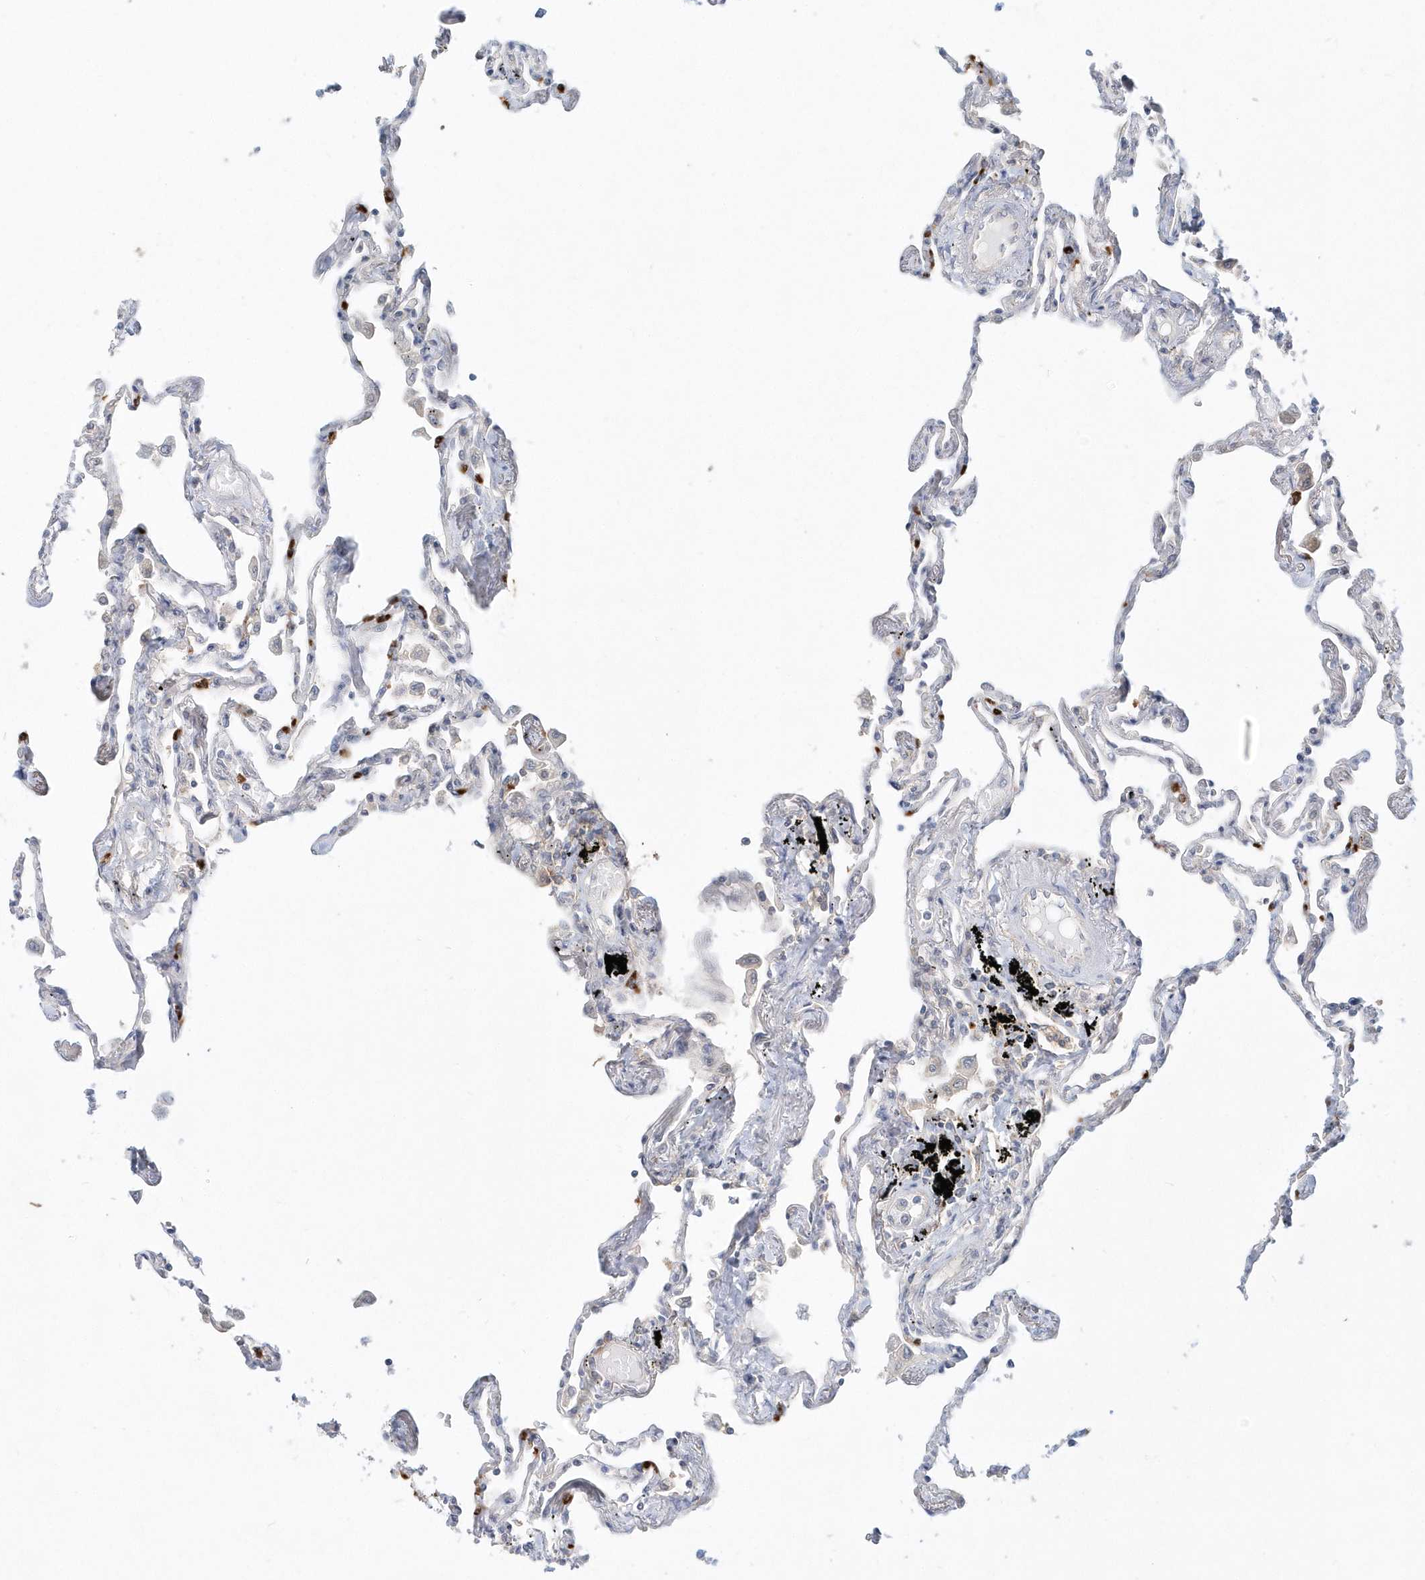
{"staining": {"intensity": "negative", "quantity": "none", "location": "none"}, "tissue": "lung", "cell_type": "Alveolar cells", "image_type": "normal", "snomed": [{"axis": "morphology", "description": "Normal tissue, NOS"}, {"axis": "topography", "description": "Lung"}], "caption": "Alveolar cells show no significant expression in normal lung. Brightfield microscopy of immunohistochemistry stained with DAB (3,3'-diaminobenzidine) (brown) and hematoxylin (blue), captured at high magnification.", "gene": "RNF7", "patient": {"sex": "female", "age": 67}}